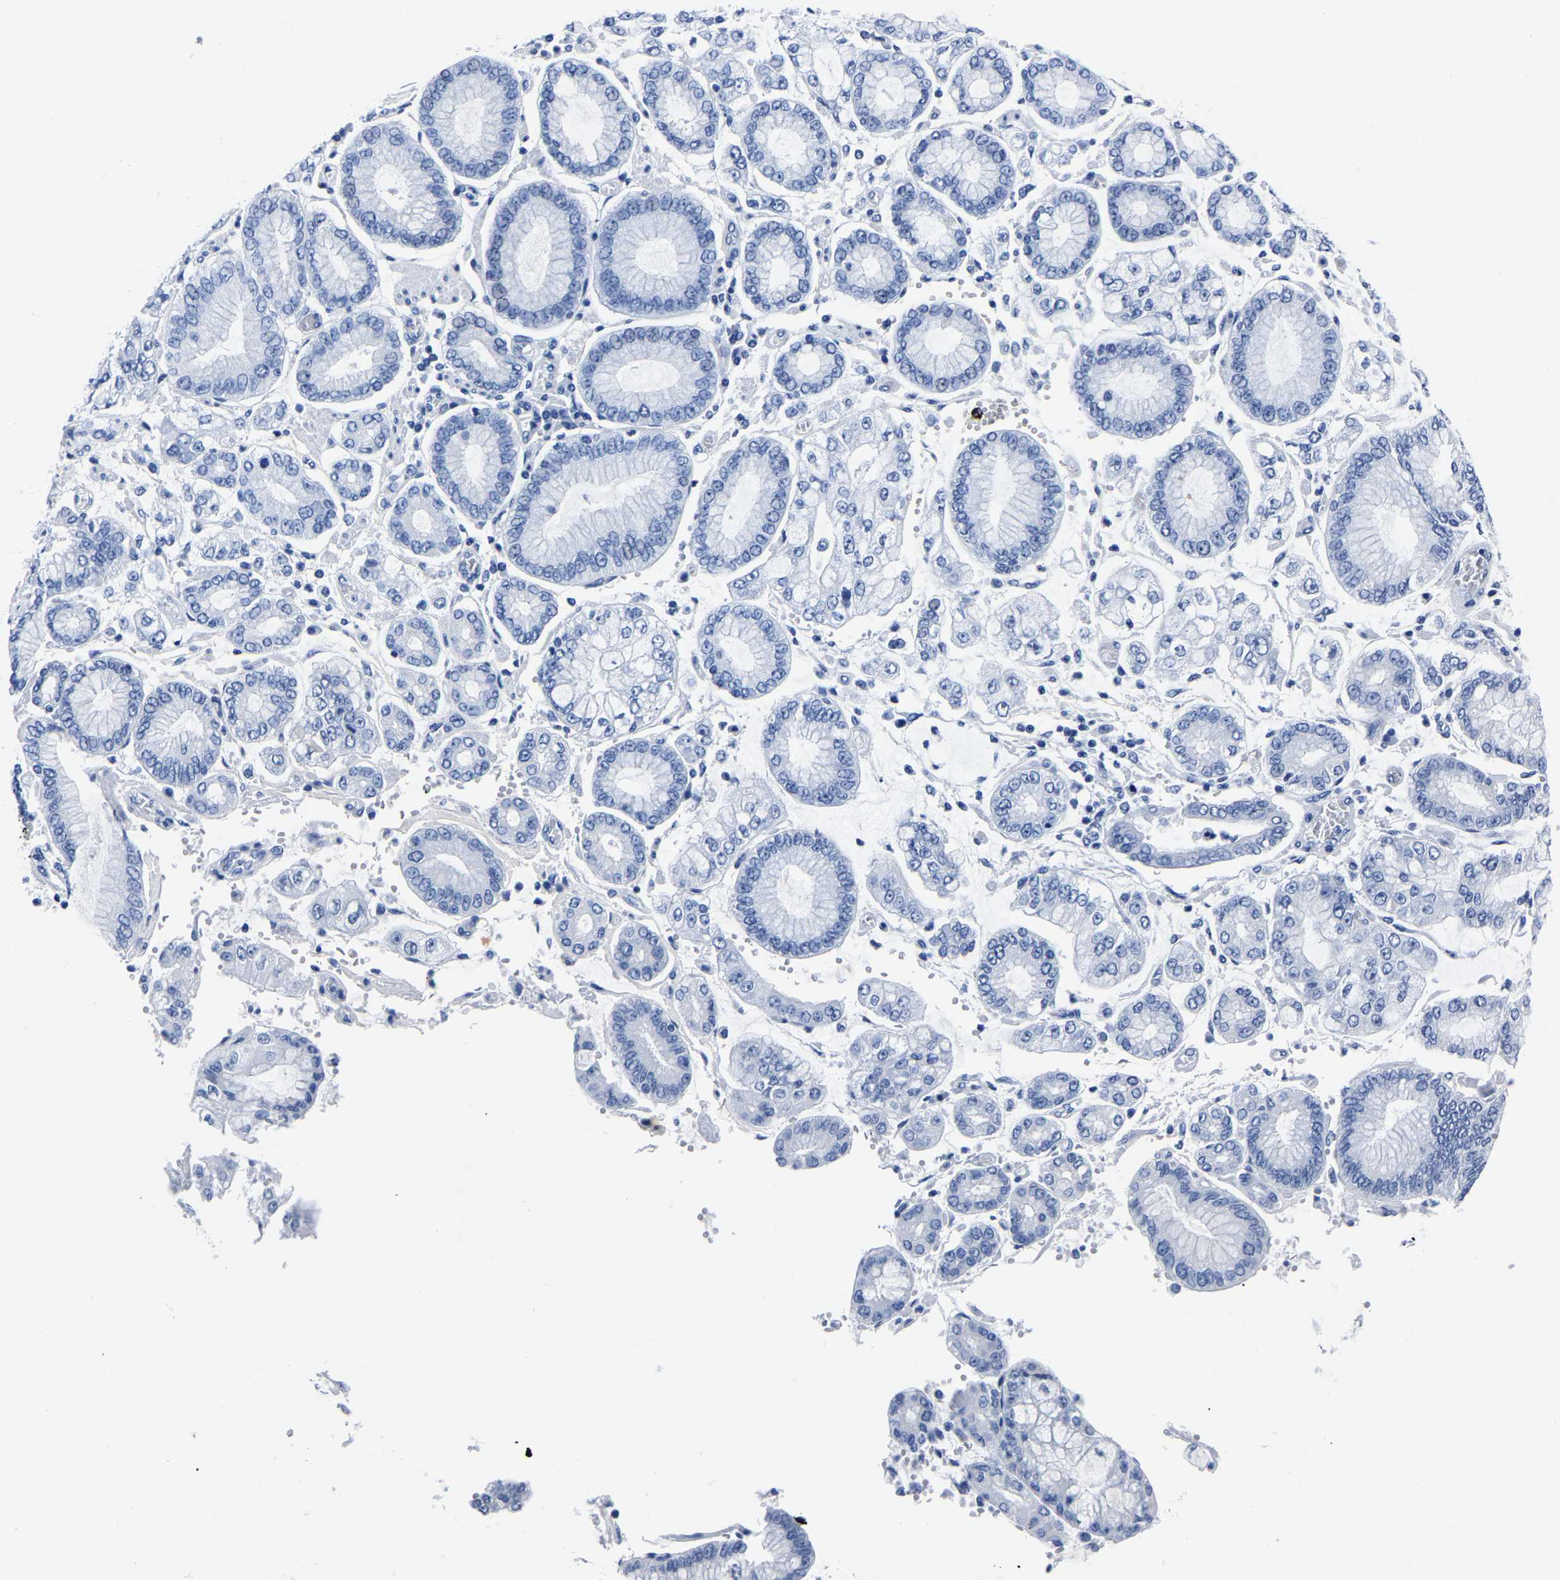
{"staining": {"intensity": "negative", "quantity": "none", "location": "none"}, "tissue": "stomach cancer", "cell_type": "Tumor cells", "image_type": "cancer", "snomed": [{"axis": "morphology", "description": "Adenocarcinoma, NOS"}, {"axis": "topography", "description": "Stomach"}], "caption": "Tumor cells show no significant staining in stomach cancer.", "gene": "IMPG2", "patient": {"sex": "male", "age": 76}}